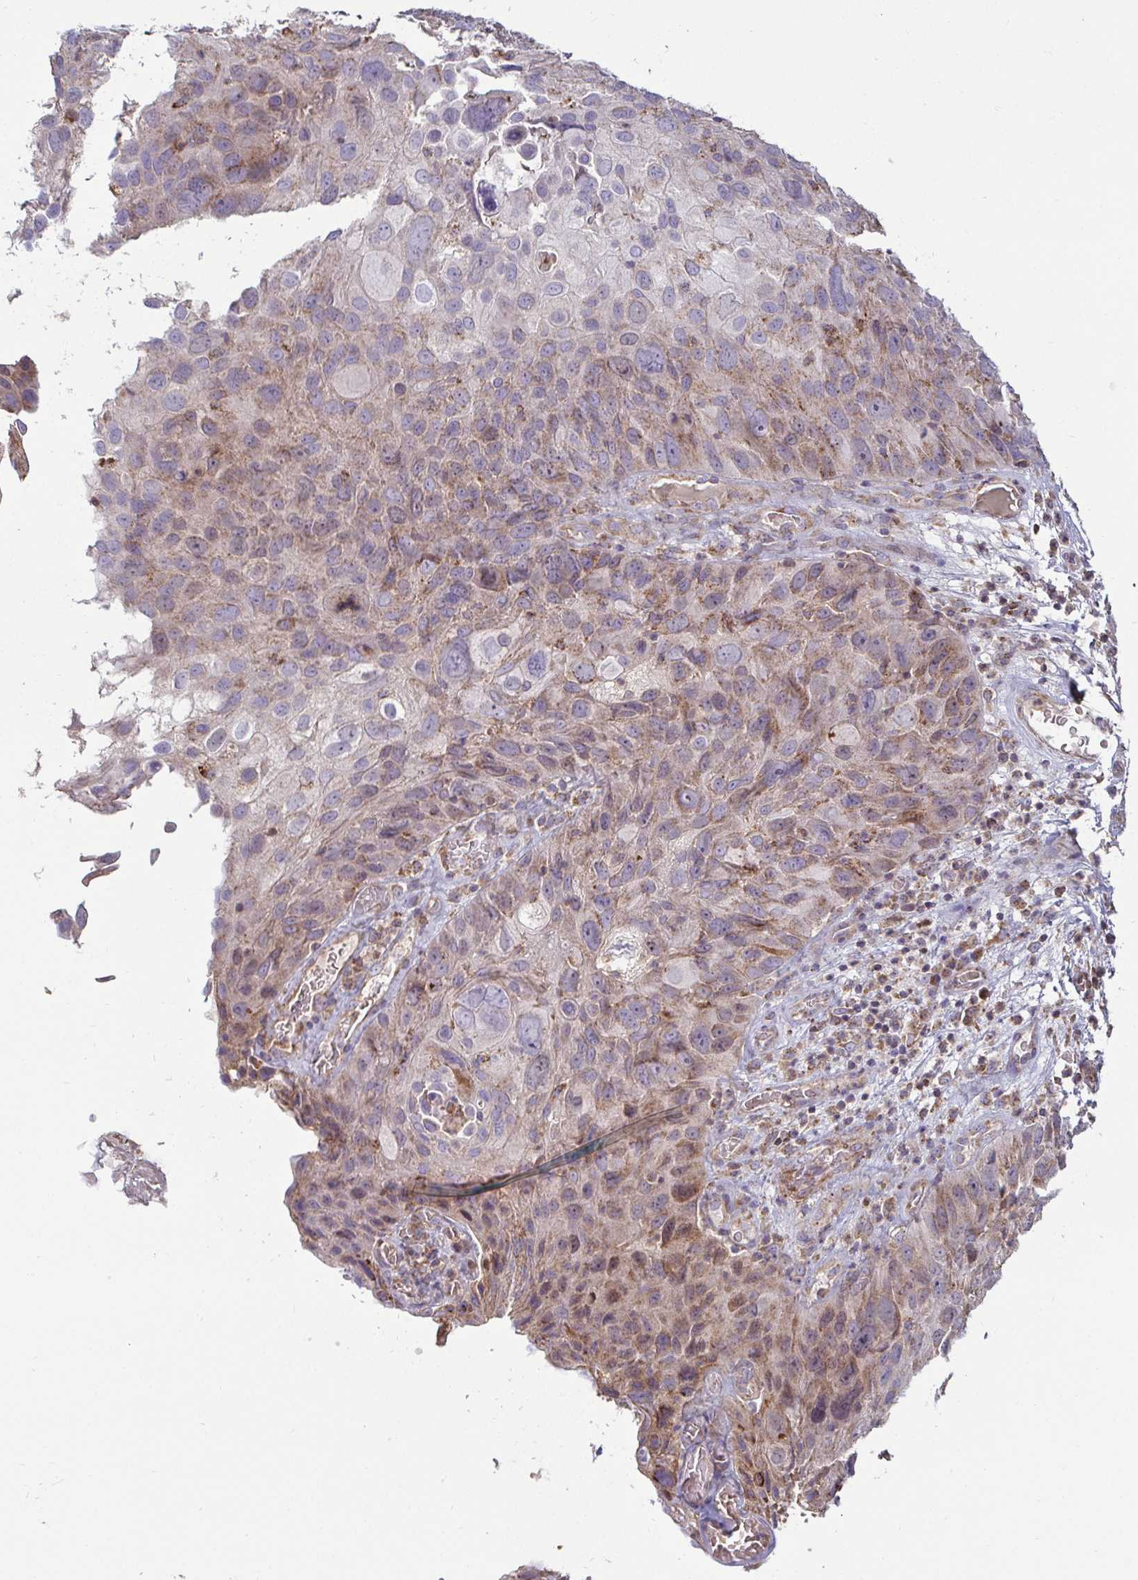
{"staining": {"intensity": "moderate", "quantity": "25%-75%", "location": "cytoplasmic/membranous,nuclear"}, "tissue": "skin cancer", "cell_type": "Tumor cells", "image_type": "cancer", "snomed": [{"axis": "morphology", "description": "Squamous cell carcinoma, NOS"}, {"axis": "topography", "description": "Skin"}], "caption": "A high-resolution photomicrograph shows immunohistochemistry (IHC) staining of skin squamous cell carcinoma, which displays moderate cytoplasmic/membranous and nuclear positivity in about 25%-75% of tumor cells.", "gene": "SPRY1", "patient": {"sex": "male", "age": 87}}